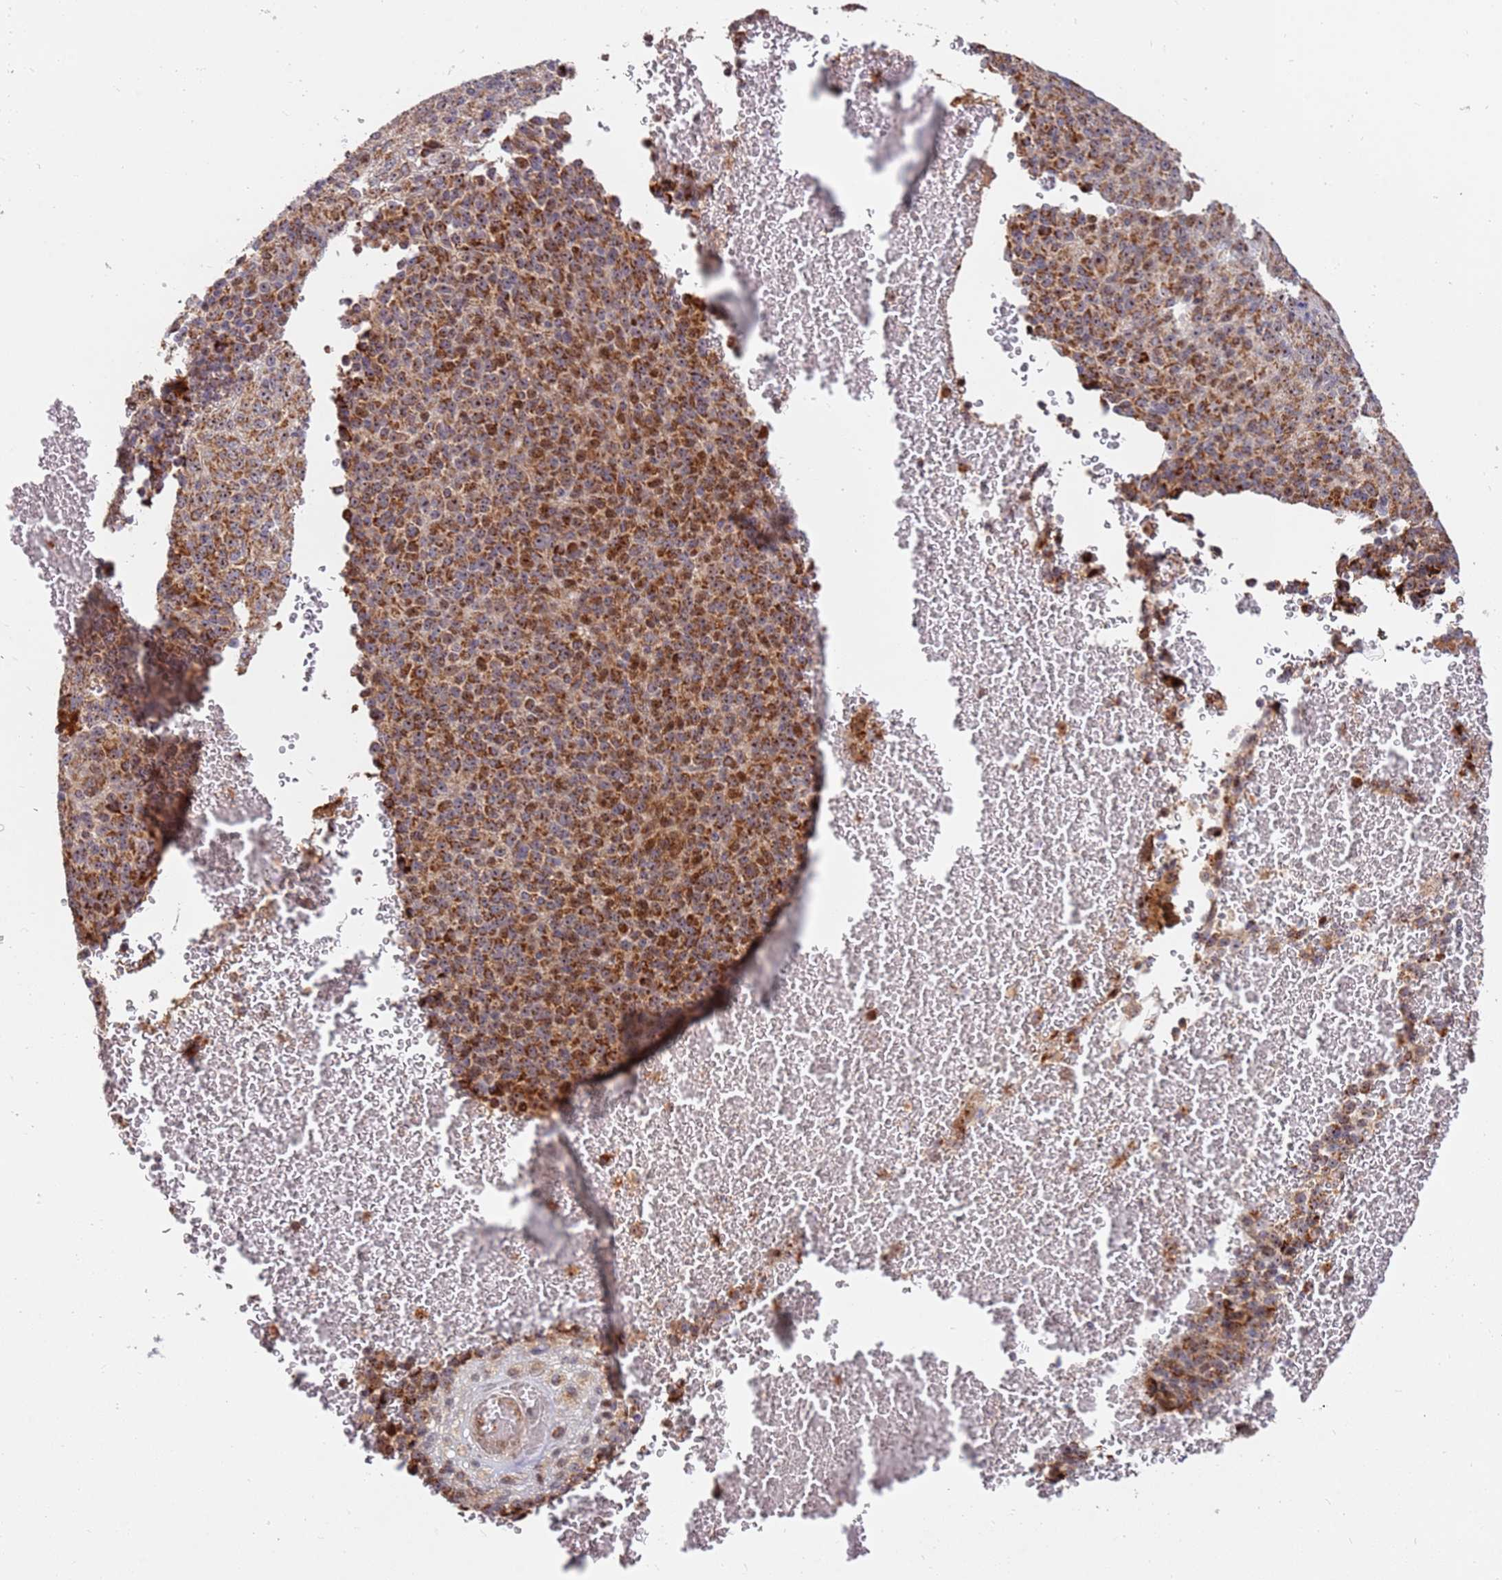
{"staining": {"intensity": "moderate", "quantity": ">75%", "location": "cytoplasmic/membranous,nuclear"}, "tissue": "melanoma", "cell_type": "Tumor cells", "image_type": "cancer", "snomed": [{"axis": "morphology", "description": "Malignant melanoma, Metastatic site"}, {"axis": "topography", "description": "Brain"}], "caption": "Melanoma stained with DAB IHC displays medium levels of moderate cytoplasmic/membranous and nuclear positivity in about >75% of tumor cells. (DAB IHC with brightfield microscopy, high magnification).", "gene": "KIF25", "patient": {"sex": "female", "age": 56}}